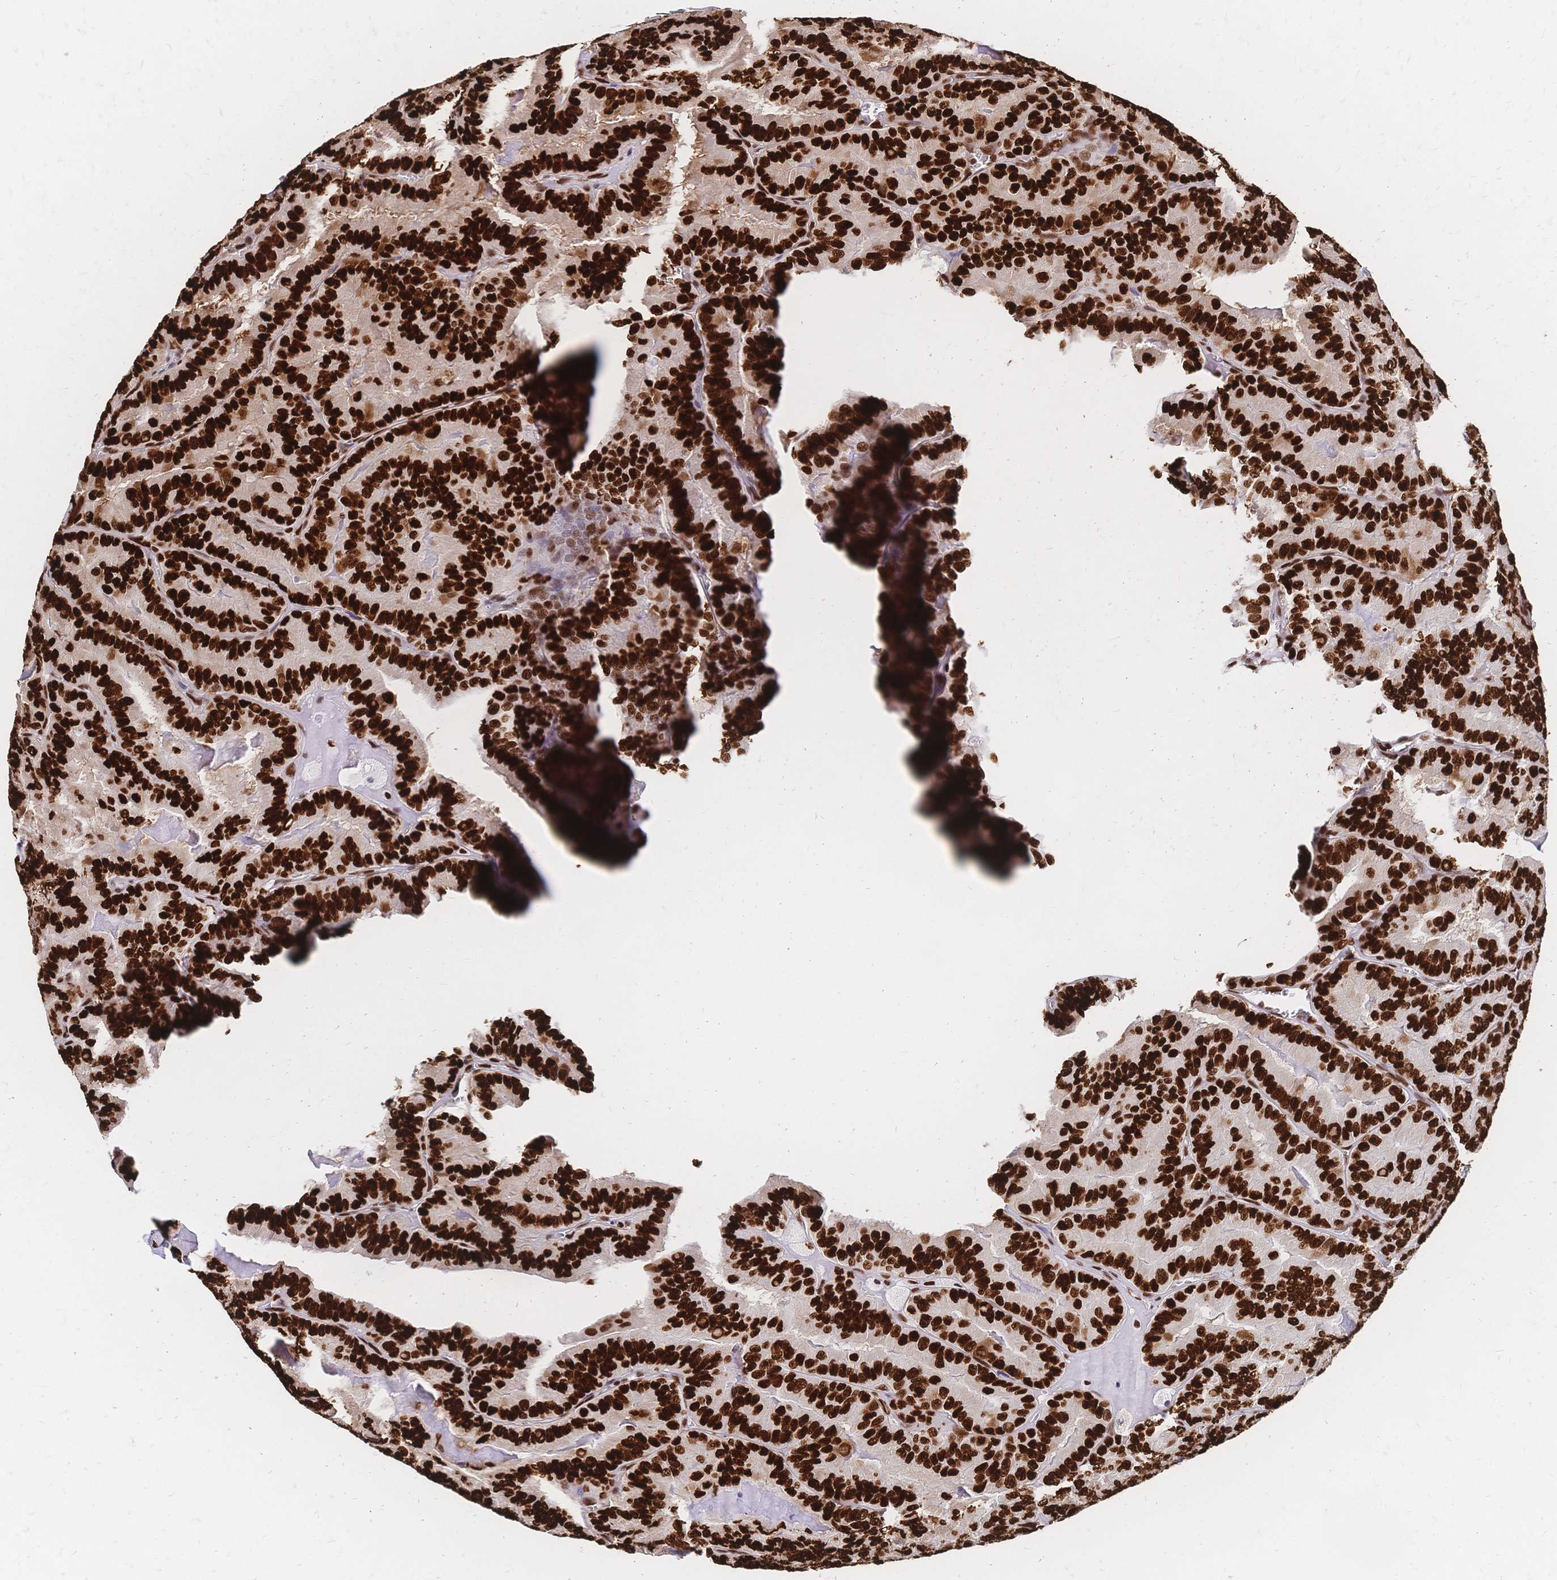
{"staining": {"intensity": "strong", "quantity": ">75%", "location": "nuclear"}, "tissue": "thyroid cancer", "cell_type": "Tumor cells", "image_type": "cancer", "snomed": [{"axis": "morphology", "description": "Papillary adenocarcinoma, NOS"}, {"axis": "topography", "description": "Thyroid gland"}], "caption": "This is a micrograph of IHC staining of thyroid papillary adenocarcinoma, which shows strong expression in the nuclear of tumor cells.", "gene": "HDGF", "patient": {"sex": "female", "age": 75}}